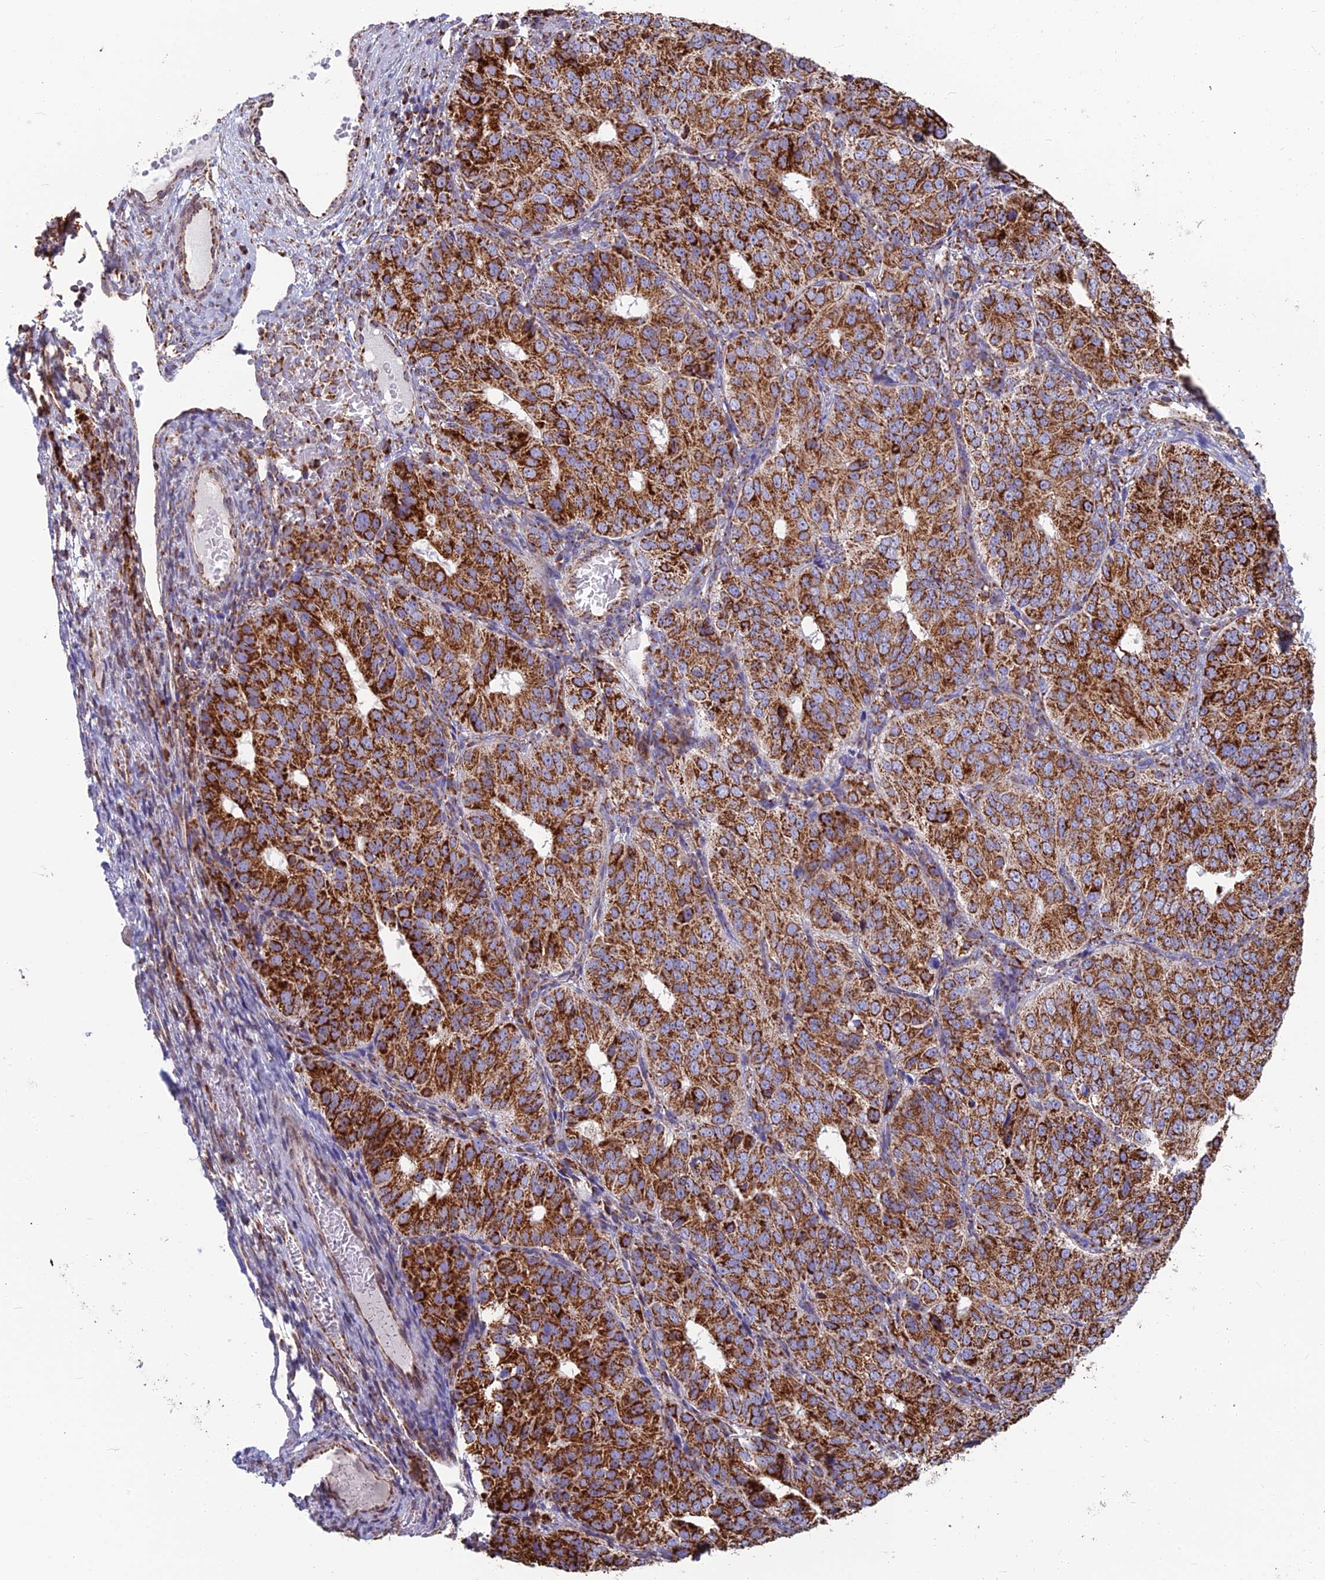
{"staining": {"intensity": "strong", "quantity": ">75%", "location": "cytoplasmic/membranous"}, "tissue": "ovarian cancer", "cell_type": "Tumor cells", "image_type": "cancer", "snomed": [{"axis": "morphology", "description": "Carcinoma, endometroid"}, {"axis": "topography", "description": "Ovary"}], "caption": "This photomicrograph exhibits immunohistochemistry staining of human ovarian endometroid carcinoma, with high strong cytoplasmic/membranous positivity in about >75% of tumor cells.", "gene": "CS", "patient": {"sex": "female", "age": 51}}